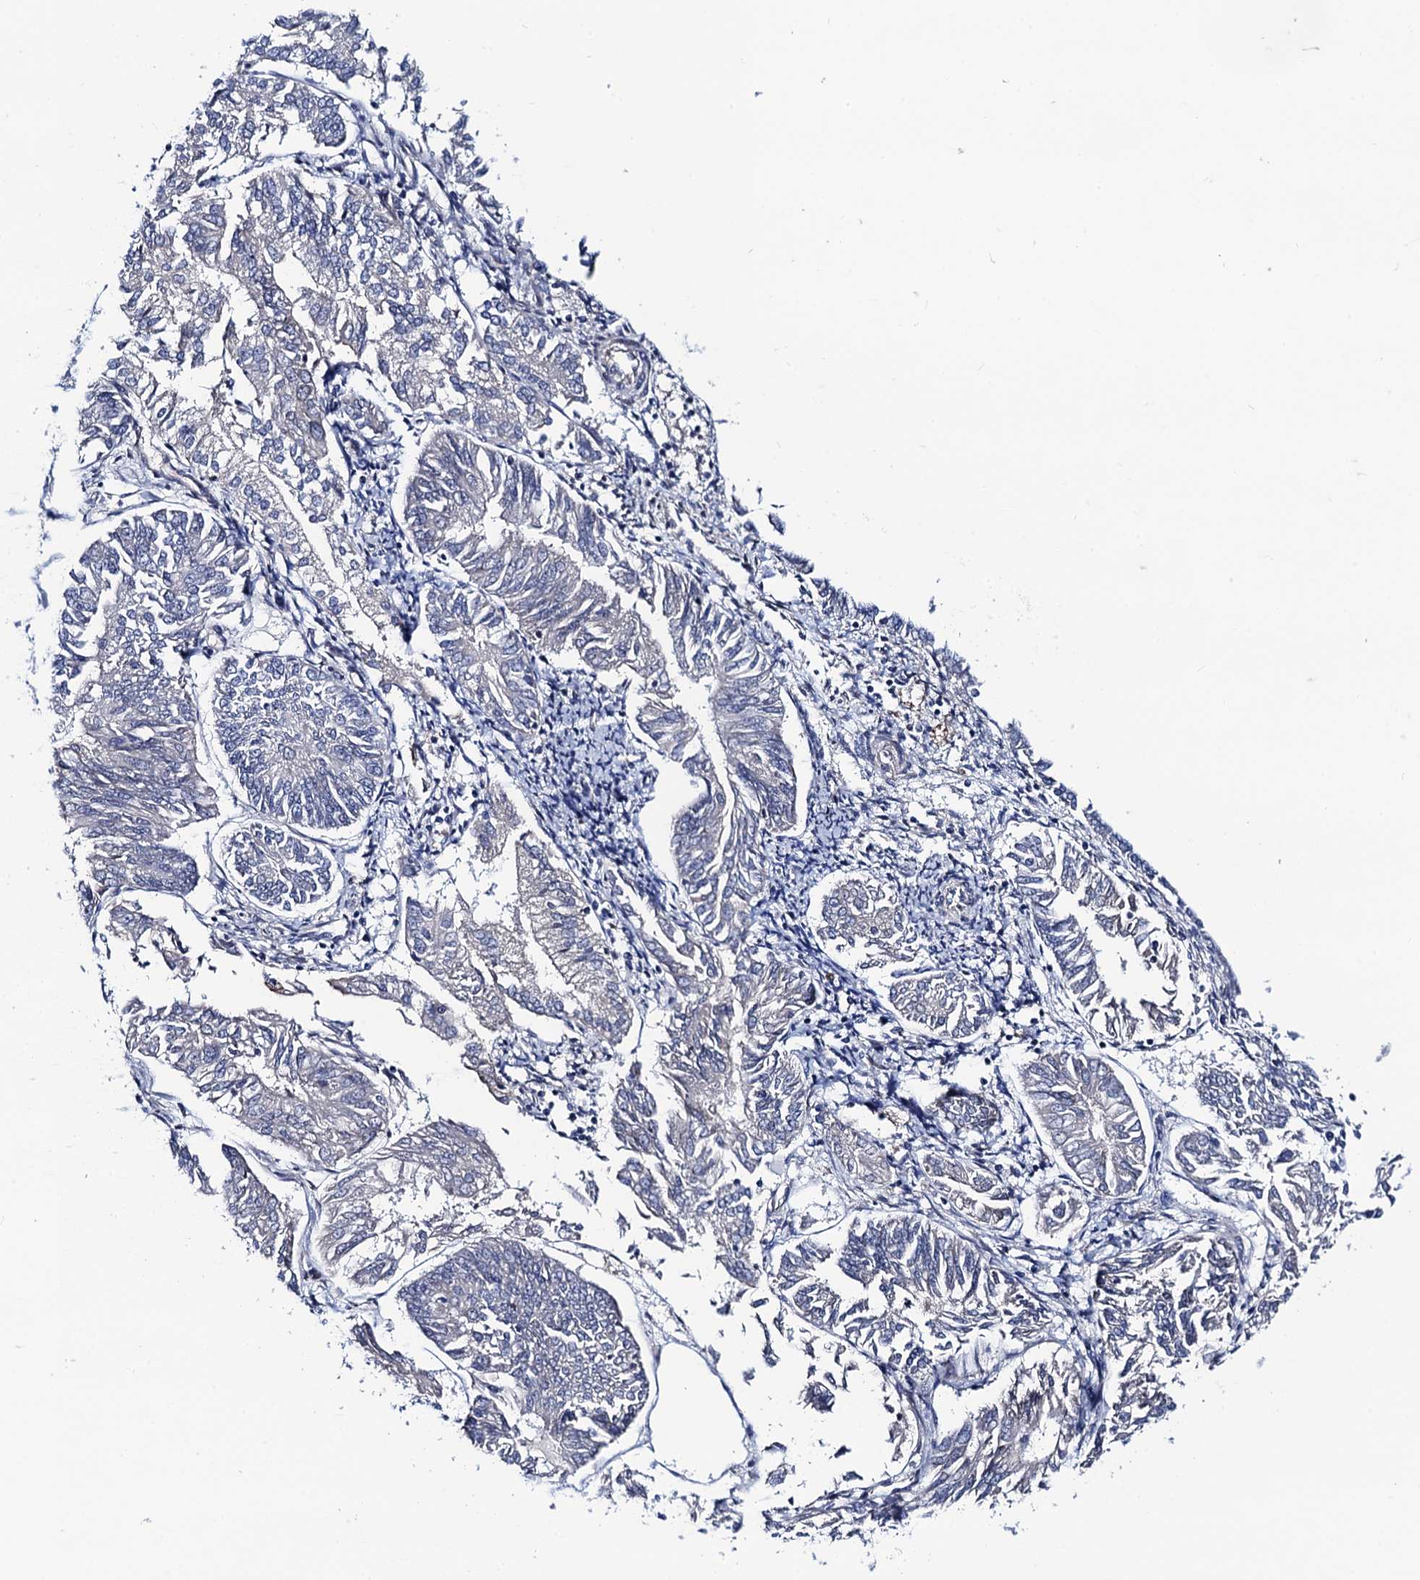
{"staining": {"intensity": "negative", "quantity": "none", "location": "none"}, "tissue": "endometrial cancer", "cell_type": "Tumor cells", "image_type": "cancer", "snomed": [{"axis": "morphology", "description": "Adenocarcinoma, NOS"}, {"axis": "topography", "description": "Endometrium"}], "caption": "Immunohistochemistry (IHC) micrograph of neoplastic tissue: human endometrial cancer stained with DAB shows no significant protein positivity in tumor cells.", "gene": "C16orf87", "patient": {"sex": "female", "age": 58}}